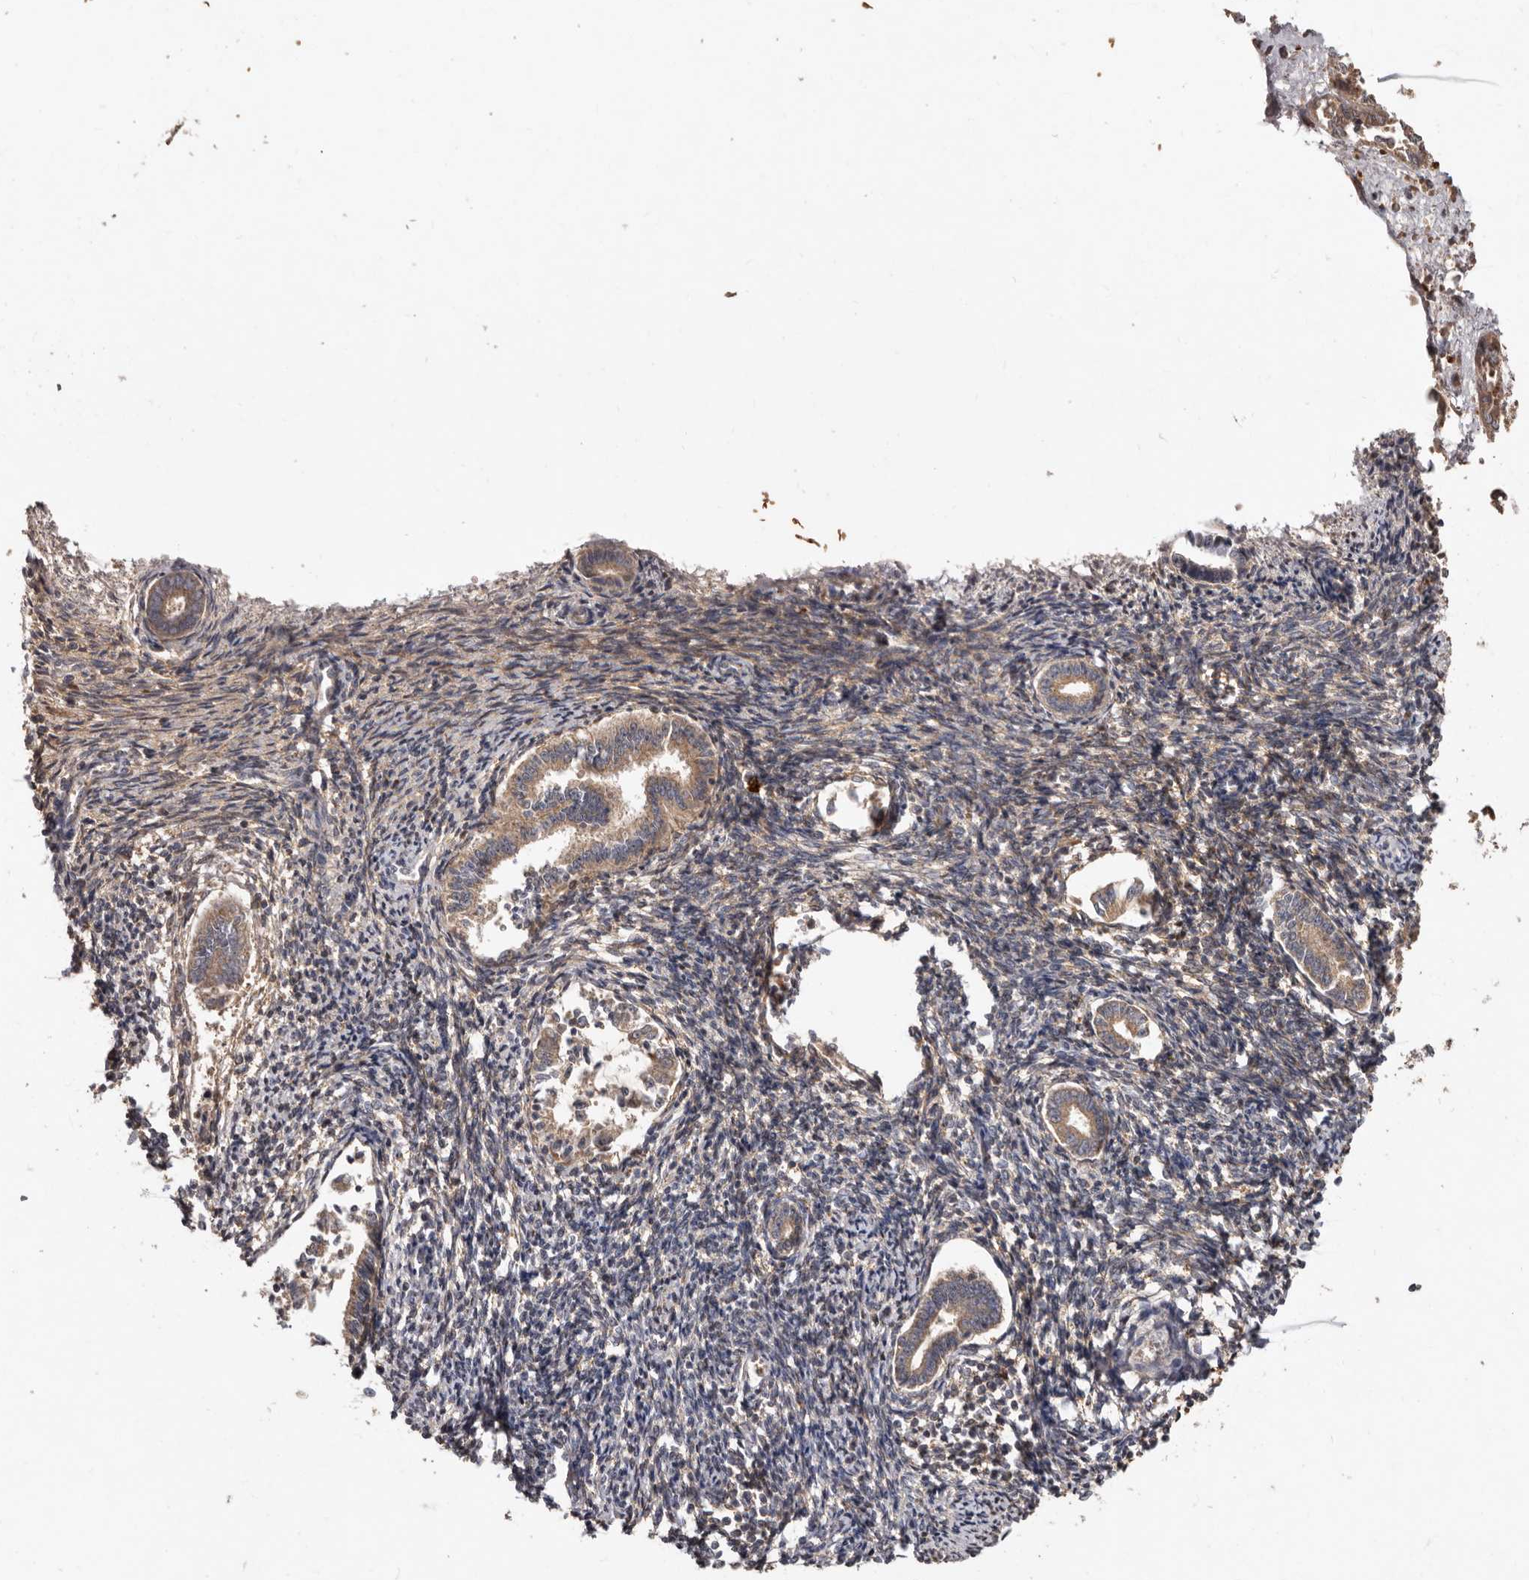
{"staining": {"intensity": "moderate", "quantity": "25%-75%", "location": "cytoplasmic/membranous"}, "tissue": "endometrium", "cell_type": "Cells in endometrial stroma", "image_type": "normal", "snomed": [{"axis": "morphology", "description": "Normal tissue, NOS"}, {"axis": "topography", "description": "Endometrium"}], "caption": "Protein staining exhibits moderate cytoplasmic/membranous positivity in about 25%-75% of cells in endometrial stroma in benign endometrium.", "gene": "GOT1L1", "patient": {"sex": "female", "age": 56}}